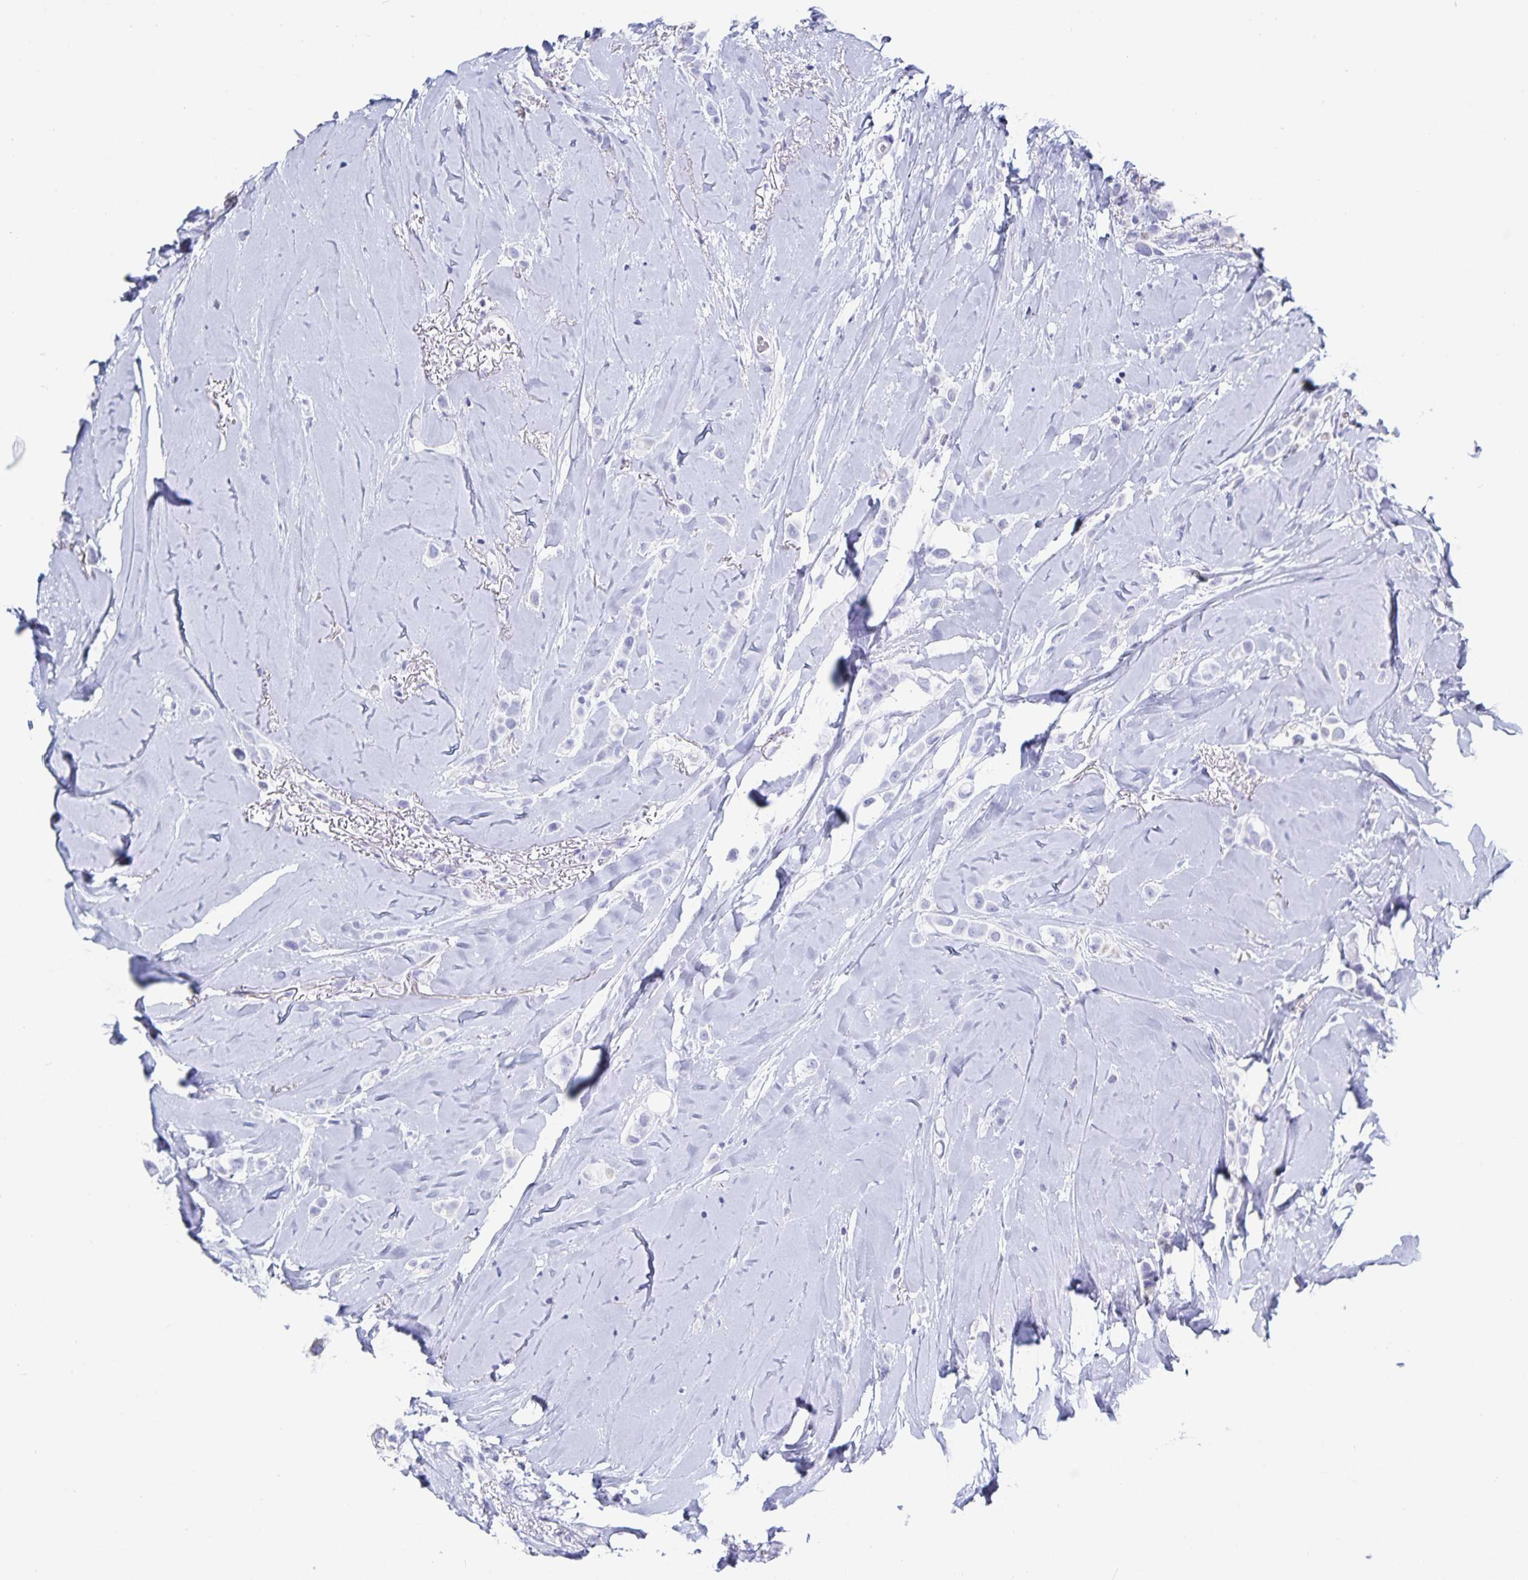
{"staining": {"intensity": "negative", "quantity": "none", "location": "none"}, "tissue": "breast cancer", "cell_type": "Tumor cells", "image_type": "cancer", "snomed": [{"axis": "morphology", "description": "Lobular carcinoma"}, {"axis": "topography", "description": "Breast"}], "caption": "Immunohistochemical staining of human breast lobular carcinoma displays no significant staining in tumor cells.", "gene": "C19orf73", "patient": {"sex": "female", "age": 66}}